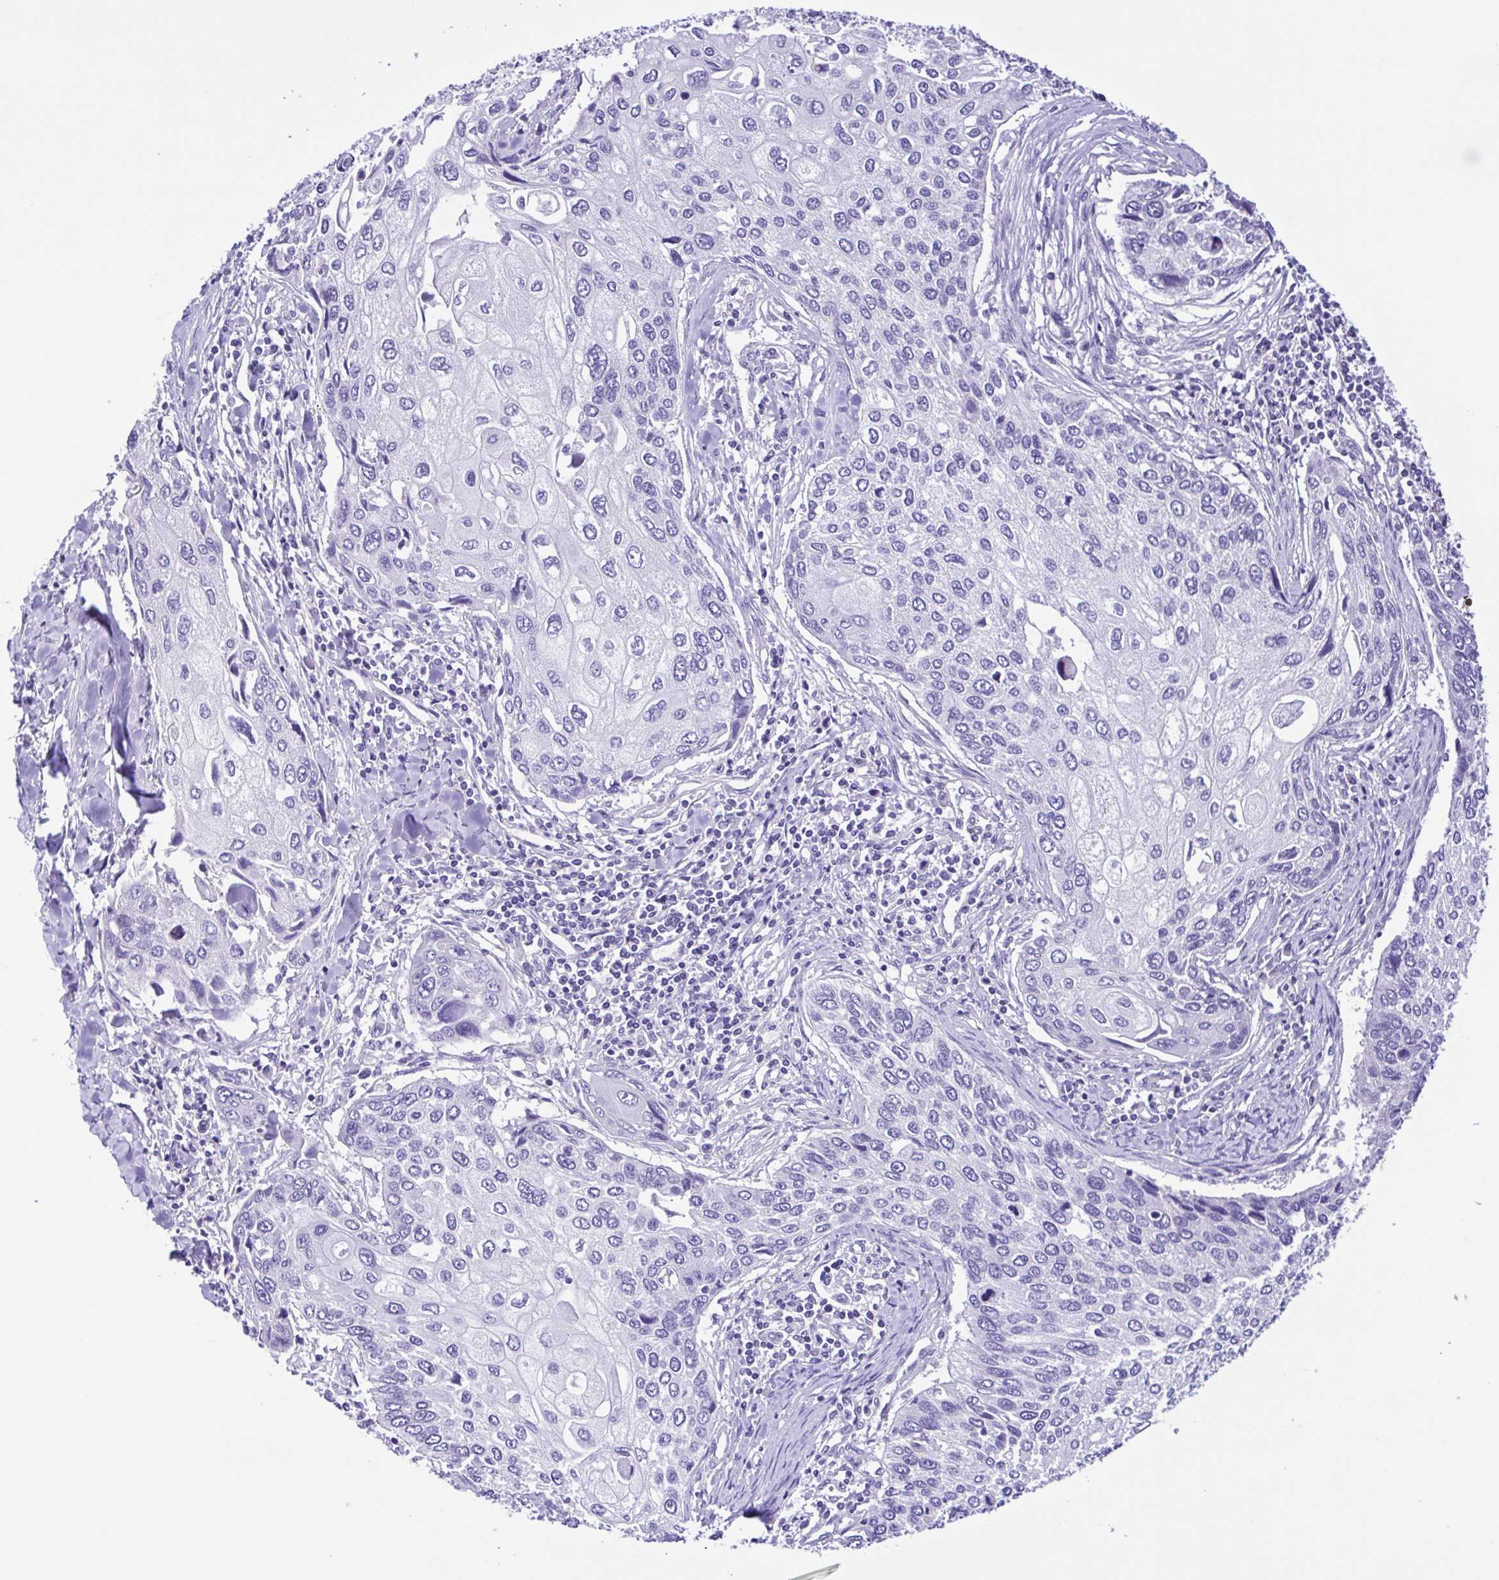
{"staining": {"intensity": "negative", "quantity": "none", "location": "none"}, "tissue": "lung cancer", "cell_type": "Tumor cells", "image_type": "cancer", "snomed": [{"axis": "morphology", "description": "Squamous cell carcinoma, NOS"}, {"axis": "morphology", "description": "Squamous cell carcinoma, metastatic, NOS"}, {"axis": "topography", "description": "Lung"}], "caption": "IHC photomicrograph of neoplastic tissue: lung cancer stained with DAB exhibits no significant protein positivity in tumor cells.", "gene": "ISM2", "patient": {"sex": "male", "age": 63}}